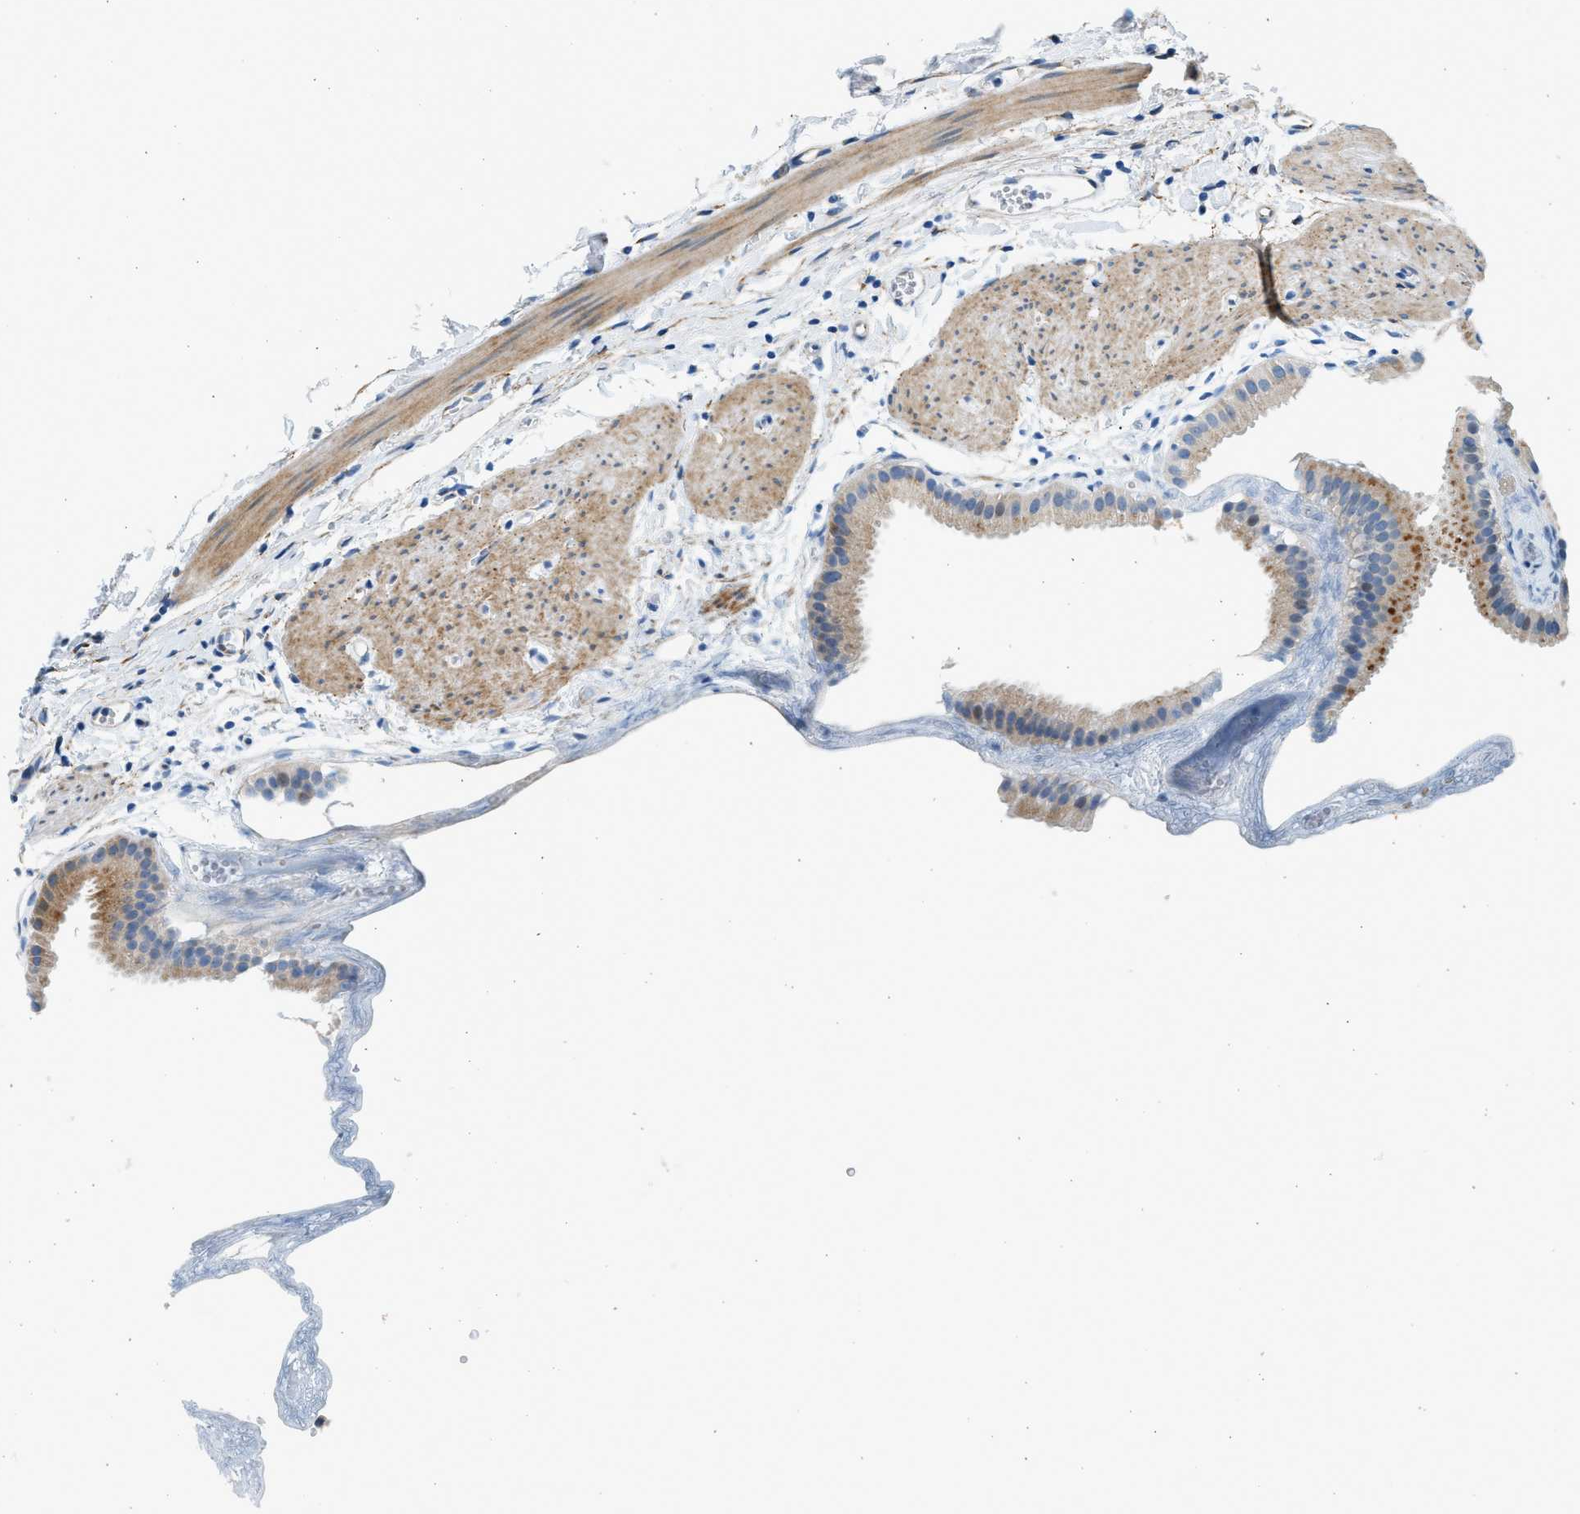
{"staining": {"intensity": "moderate", "quantity": "<25%", "location": "cytoplasmic/membranous"}, "tissue": "gallbladder", "cell_type": "Glandular cells", "image_type": "normal", "snomed": [{"axis": "morphology", "description": "Normal tissue, NOS"}, {"axis": "topography", "description": "Gallbladder"}], "caption": "Immunohistochemistry (DAB) staining of benign human gallbladder displays moderate cytoplasmic/membranous protein staining in approximately <25% of glandular cells. The staining is performed using DAB (3,3'-diaminobenzidine) brown chromogen to label protein expression. The nuclei are counter-stained blue using hematoxylin.", "gene": "CNTN6", "patient": {"sex": "female", "age": 64}}